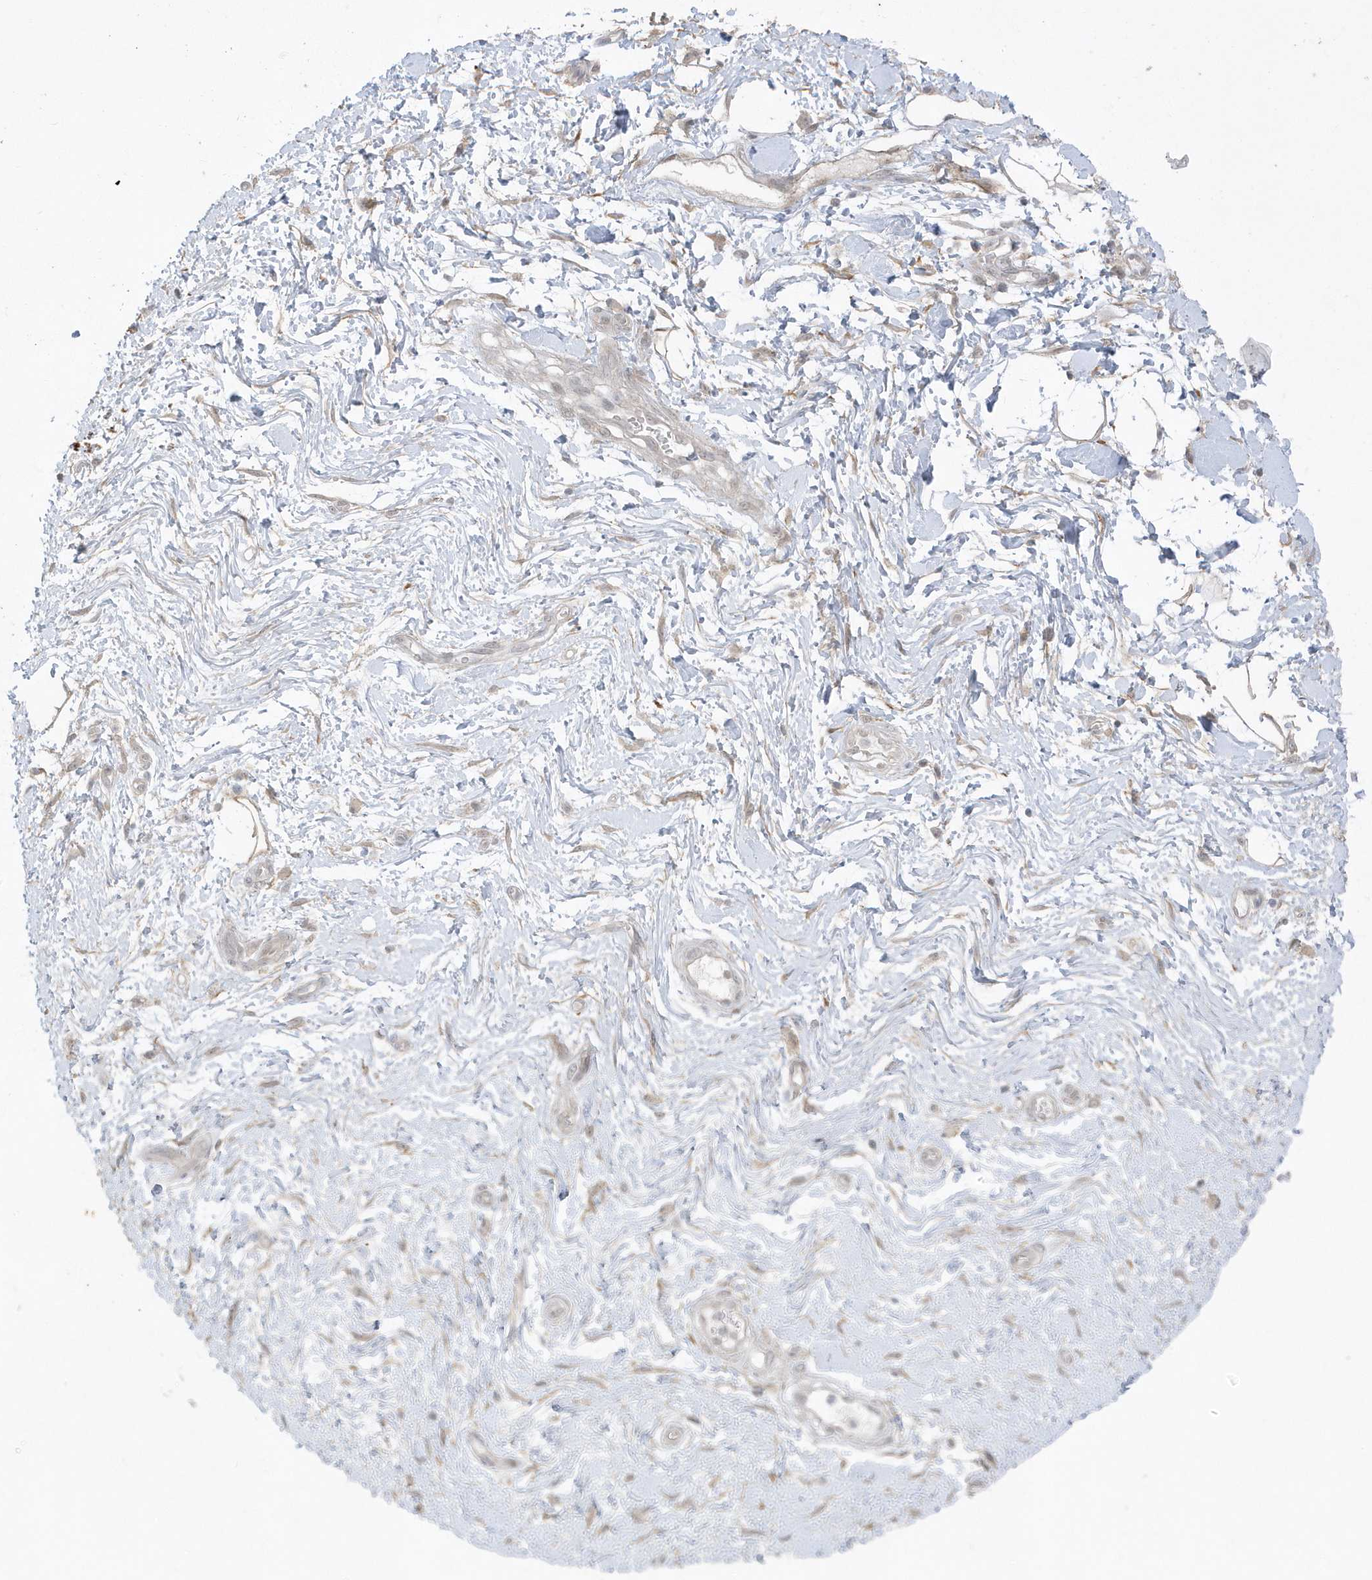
{"staining": {"intensity": "weak", "quantity": "<25%", "location": "cytoplasmic/membranous"}, "tissue": "adipose tissue", "cell_type": "Adipocytes", "image_type": "normal", "snomed": [{"axis": "morphology", "description": "Normal tissue, NOS"}, {"axis": "morphology", "description": "Adenocarcinoma, NOS"}, {"axis": "topography", "description": "Pancreas"}, {"axis": "topography", "description": "Peripheral nerve tissue"}], "caption": "Adipose tissue stained for a protein using immunohistochemistry reveals no staining adipocytes.", "gene": "PARD3B", "patient": {"sex": "male", "age": 59}}